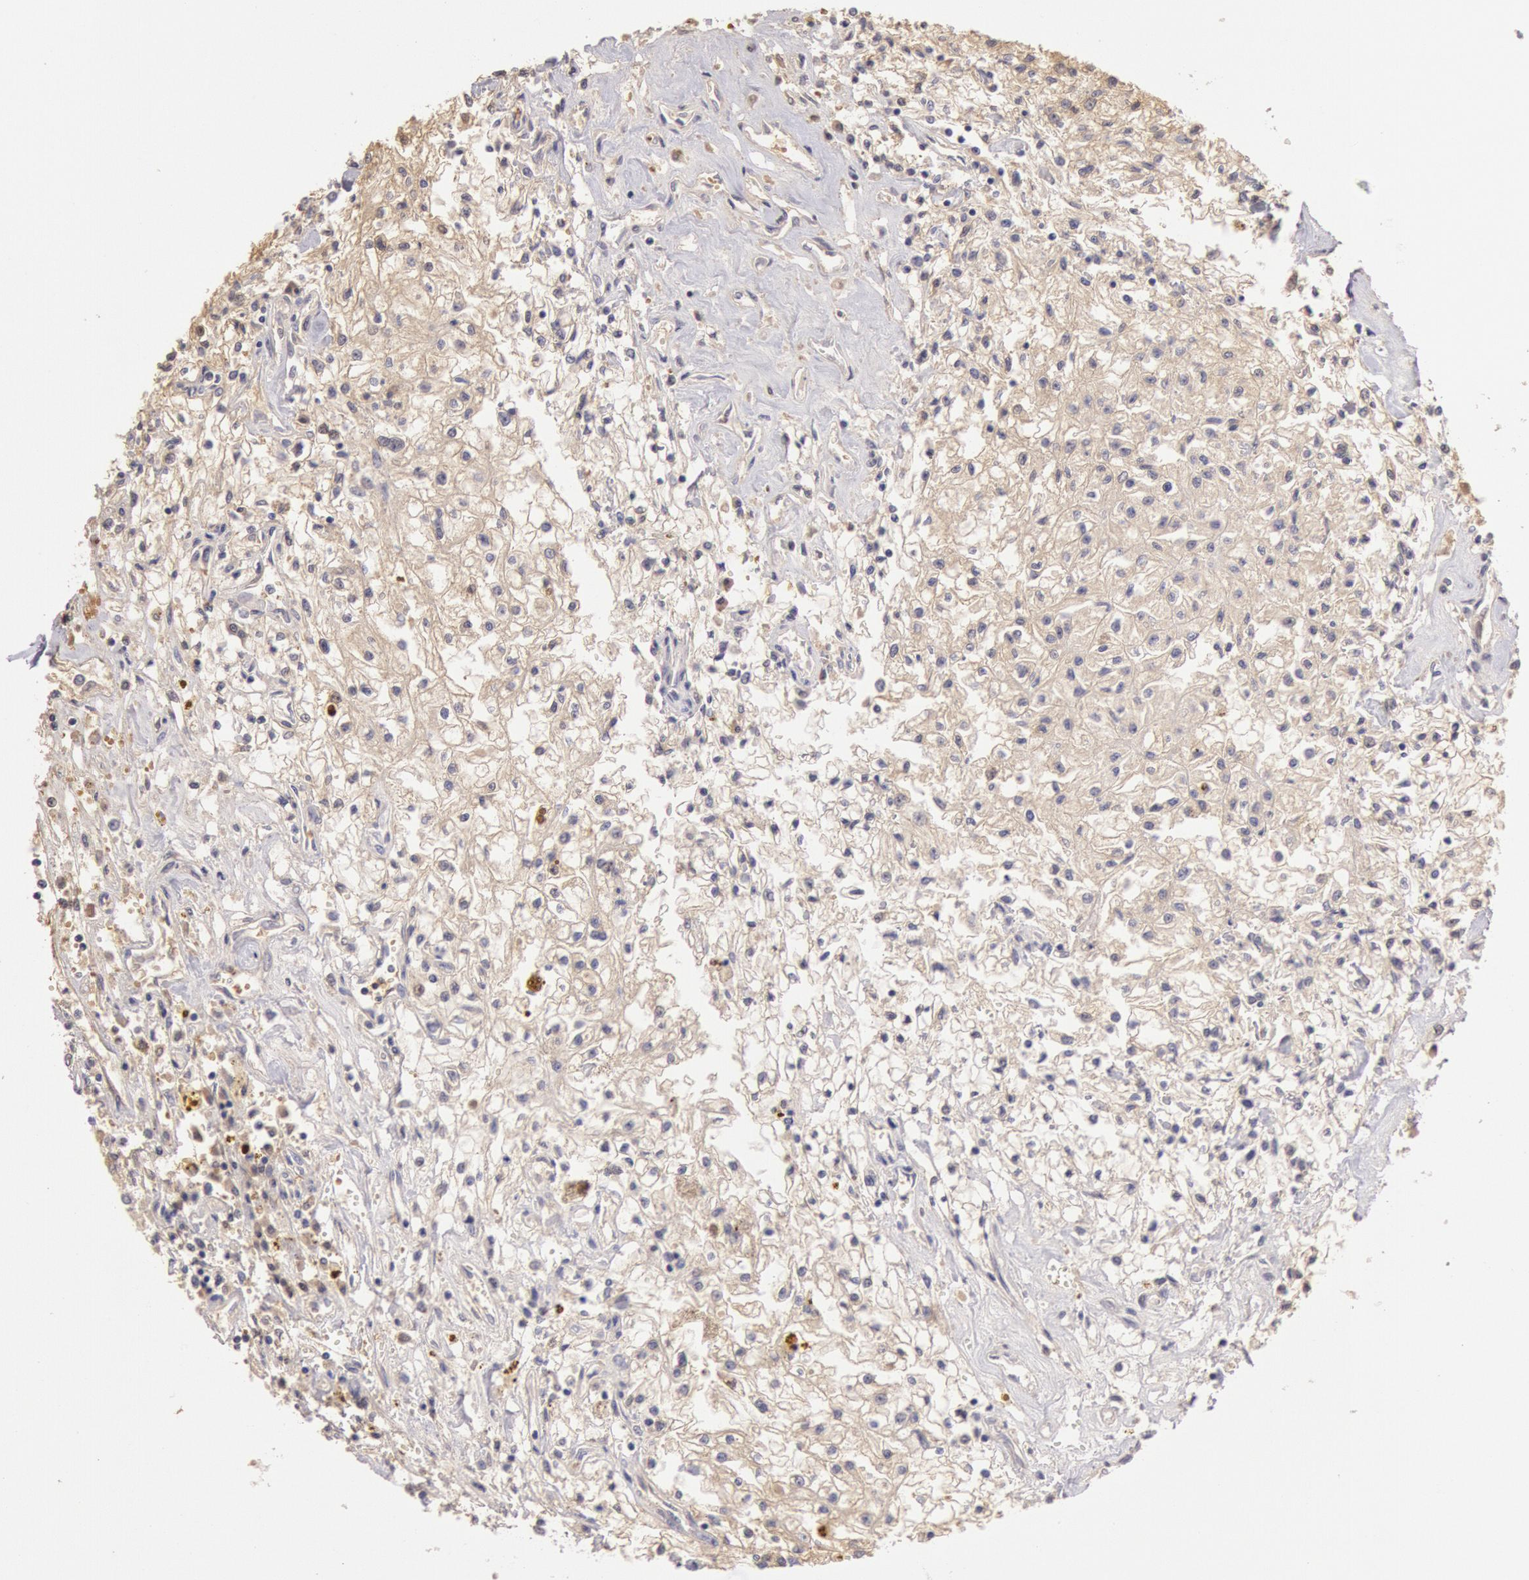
{"staining": {"intensity": "negative", "quantity": "none", "location": "none"}, "tissue": "renal cancer", "cell_type": "Tumor cells", "image_type": "cancer", "snomed": [{"axis": "morphology", "description": "Adenocarcinoma, NOS"}, {"axis": "topography", "description": "Kidney"}], "caption": "The photomicrograph shows no staining of tumor cells in renal cancer. Brightfield microscopy of immunohistochemistry stained with DAB (3,3'-diaminobenzidine) (brown) and hematoxylin (blue), captured at high magnification.", "gene": "C1R", "patient": {"sex": "male", "age": 78}}